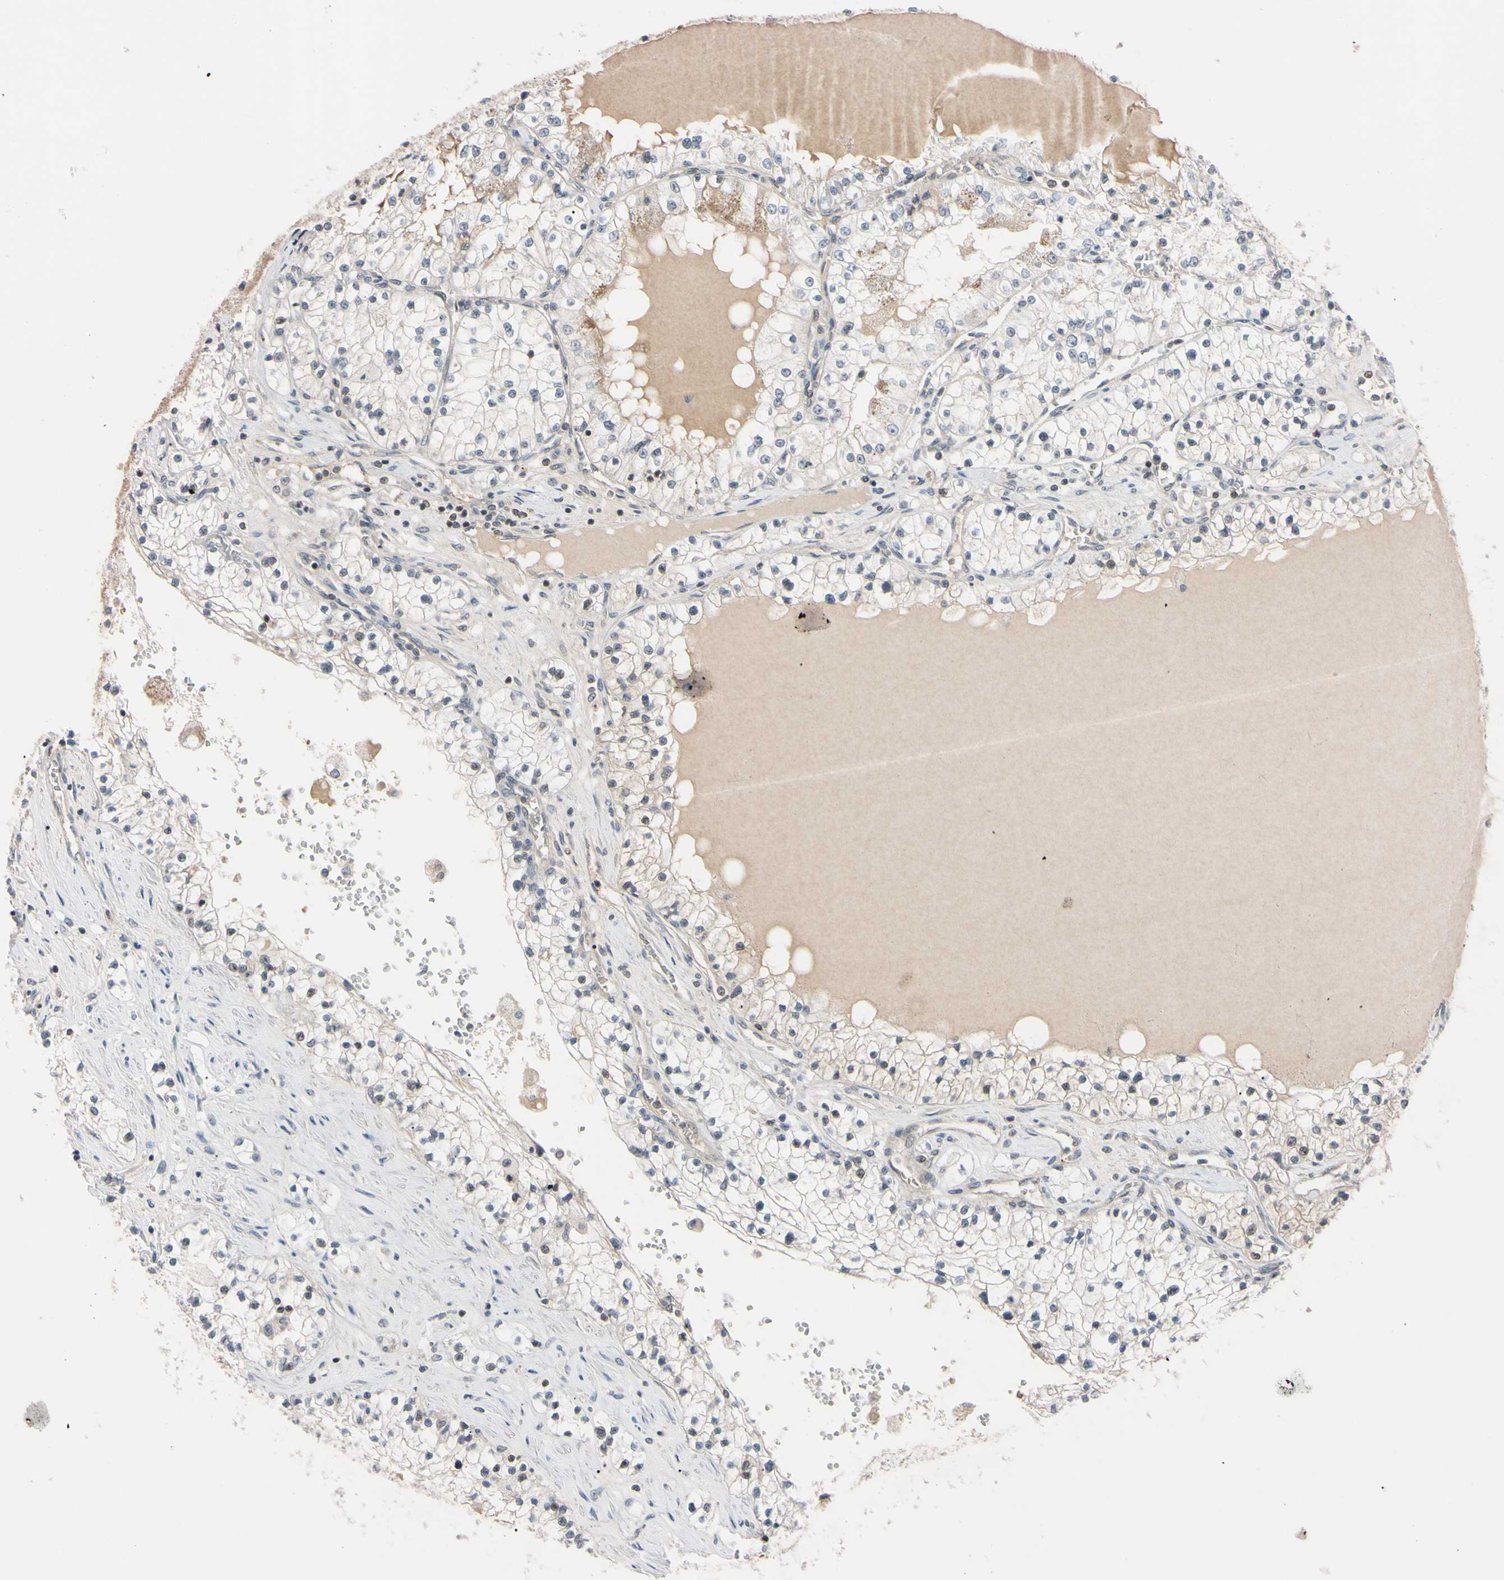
{"staining": {"intensity": "negative", "quantity": "none", "location": "none"}, "tissue": "renal cancer", "cell_type": "Tumor cells", "image_type": "cancer", "snomed": [{"axis": "morphology", "description": "Adenocarcinoma, NOS"}, {"axis": "topography", "description": "Kidney"}], "caption": "Immunohistochemical staining of renal adenocarcinoma displays no significant positivity in tumor cells.", "gene": "UBE2I", "patient": {"sex": "male", "age": 68}}